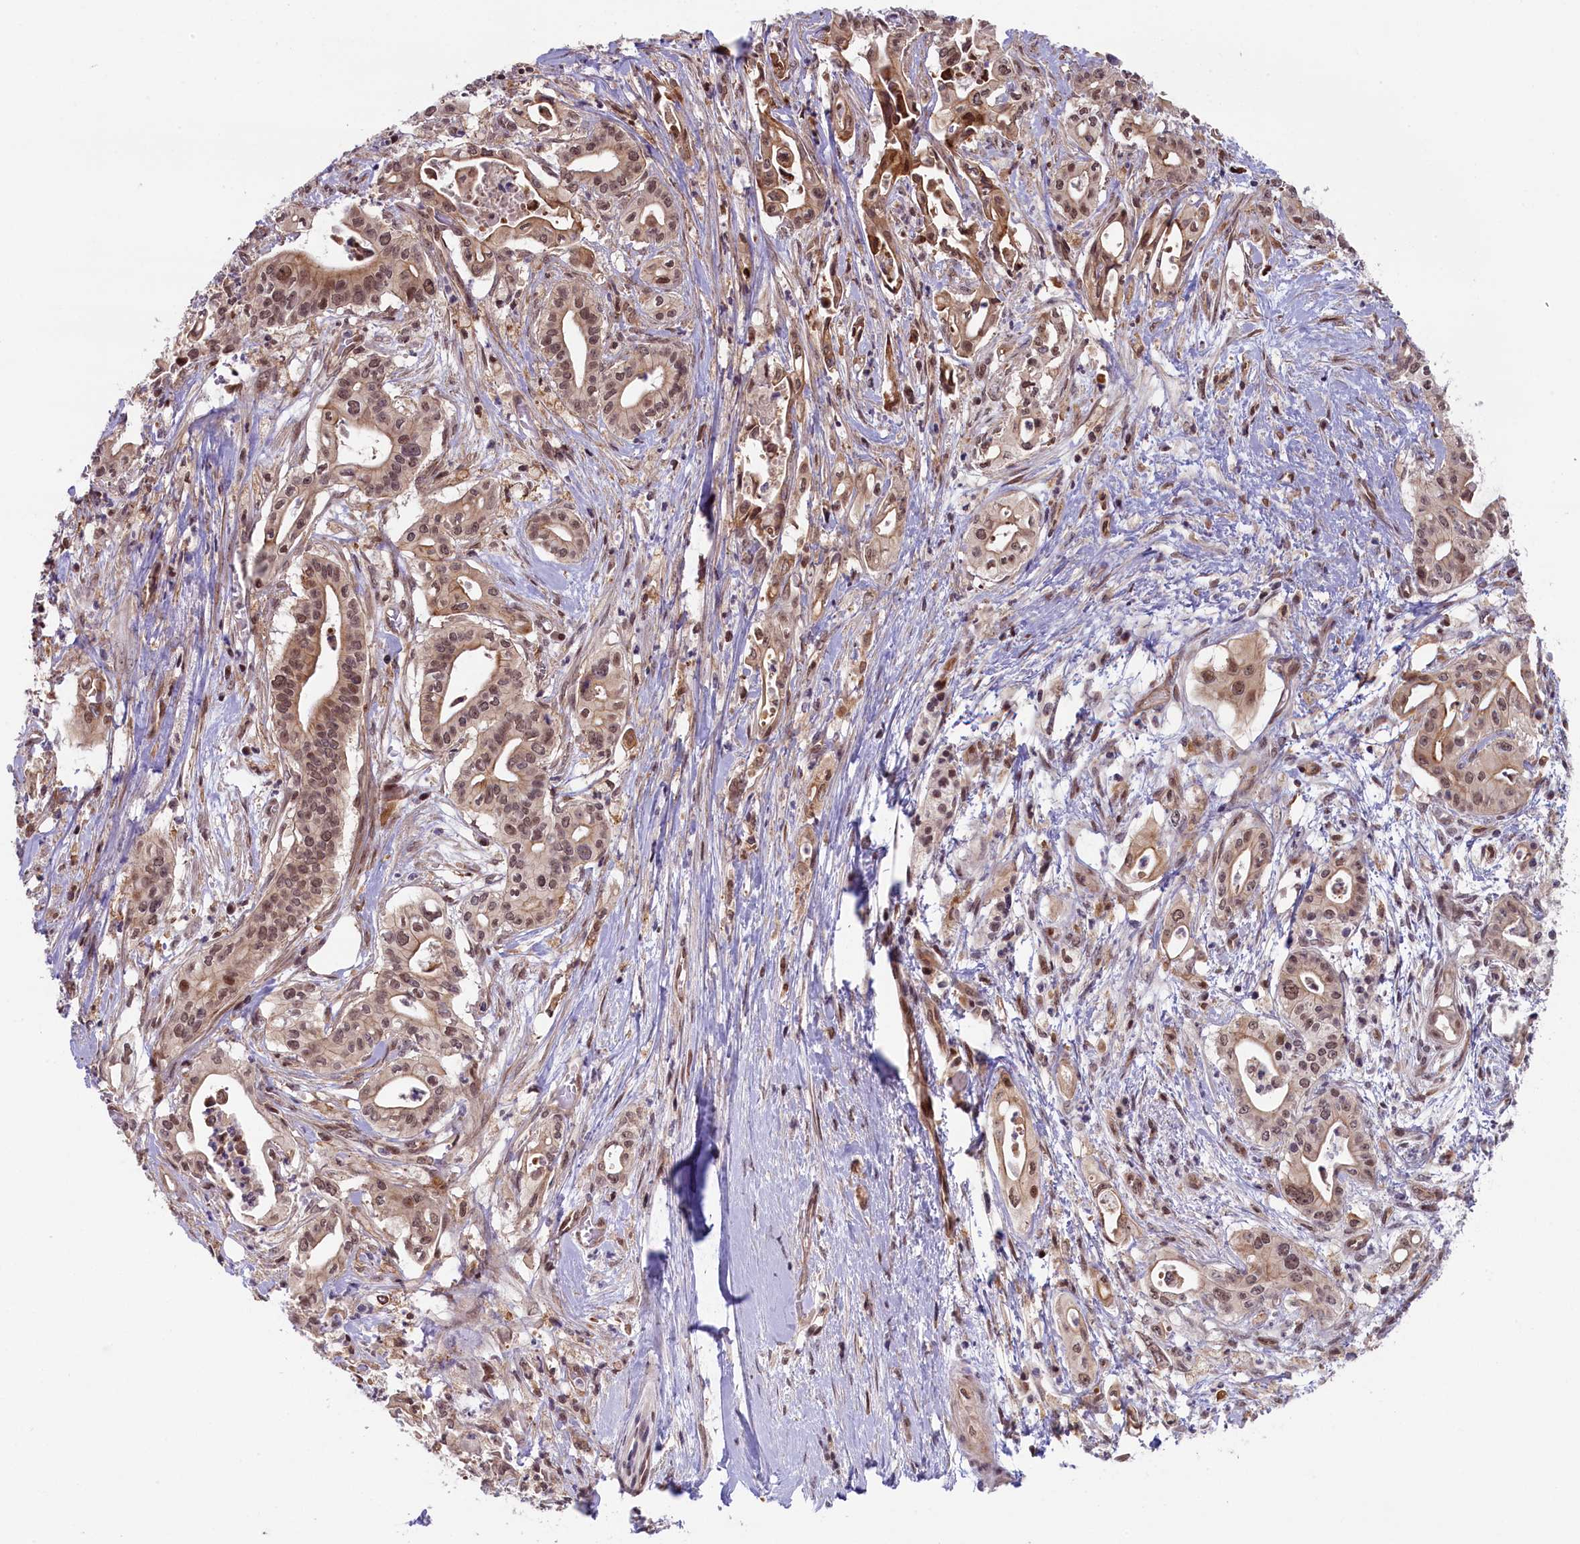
{"staining": {"intensity": "moderate", "quantity": ">75%", "location": "cytoplasmic/membranous,nuclear"}, "tissue": "pancreatic cancer", "cell_type": "Tumor cells", "image_type": "cancer", "snomed": [{"axis": "morphology", "description": "Adenocarcinoma, NOS"}, {"axis": "topography", "description": "Pancreas"}], "caption": "Tumor cells display moderate cytoplasmic/membranous and nuclear expression in about >75% of cells in pancreatic cancer (adenocarcinoma). The staining was performed using DAB (3,3'-diaminobenzidine) to visualize the protein expression in brown, while the nuclei were stained in blue with hematoxylin (Magnification: 20x).", "gene": "FCHO1", "patient": {"sex": "female", "age": 77}}